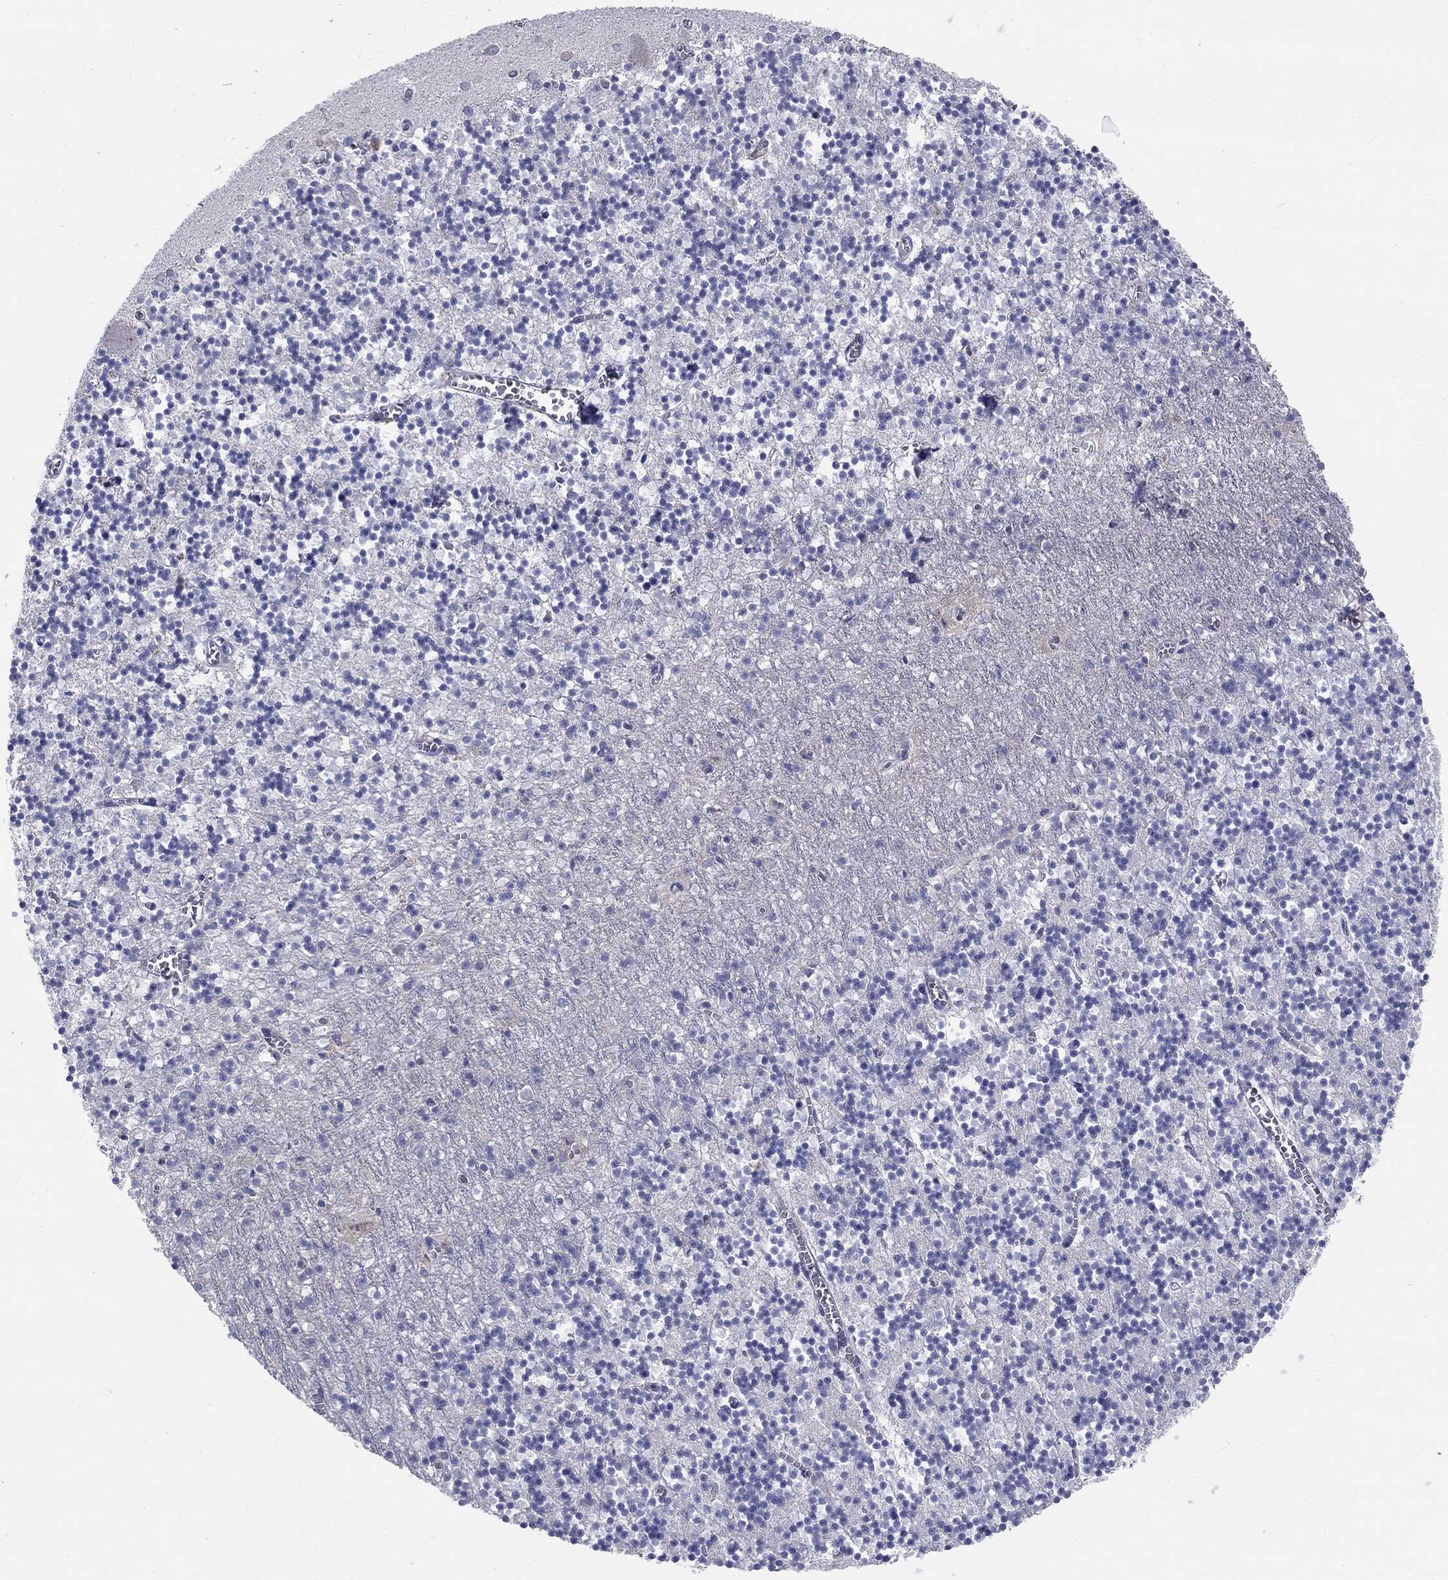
{"staining": {"intensity": "negative", "quantity": "none", "location": "none"}, "tissue": "cerebellum", "cell_type": "Cells in granular layer", "image_type": "normal", "snomed": [{"axis": "morphology", "description": "Normal tissue, NOS"}, {"axis": "topography", "description": "Cerebellum"}], "caption": "This histopathology image is of benign cerebellum stained with immunohistochemistry to label a protein in brown with the nuclei are counter-stained blue. There is no expression in cells in granular layer.", "gene": "GRK7", "patient": {"sex": "female", "age": 64}}